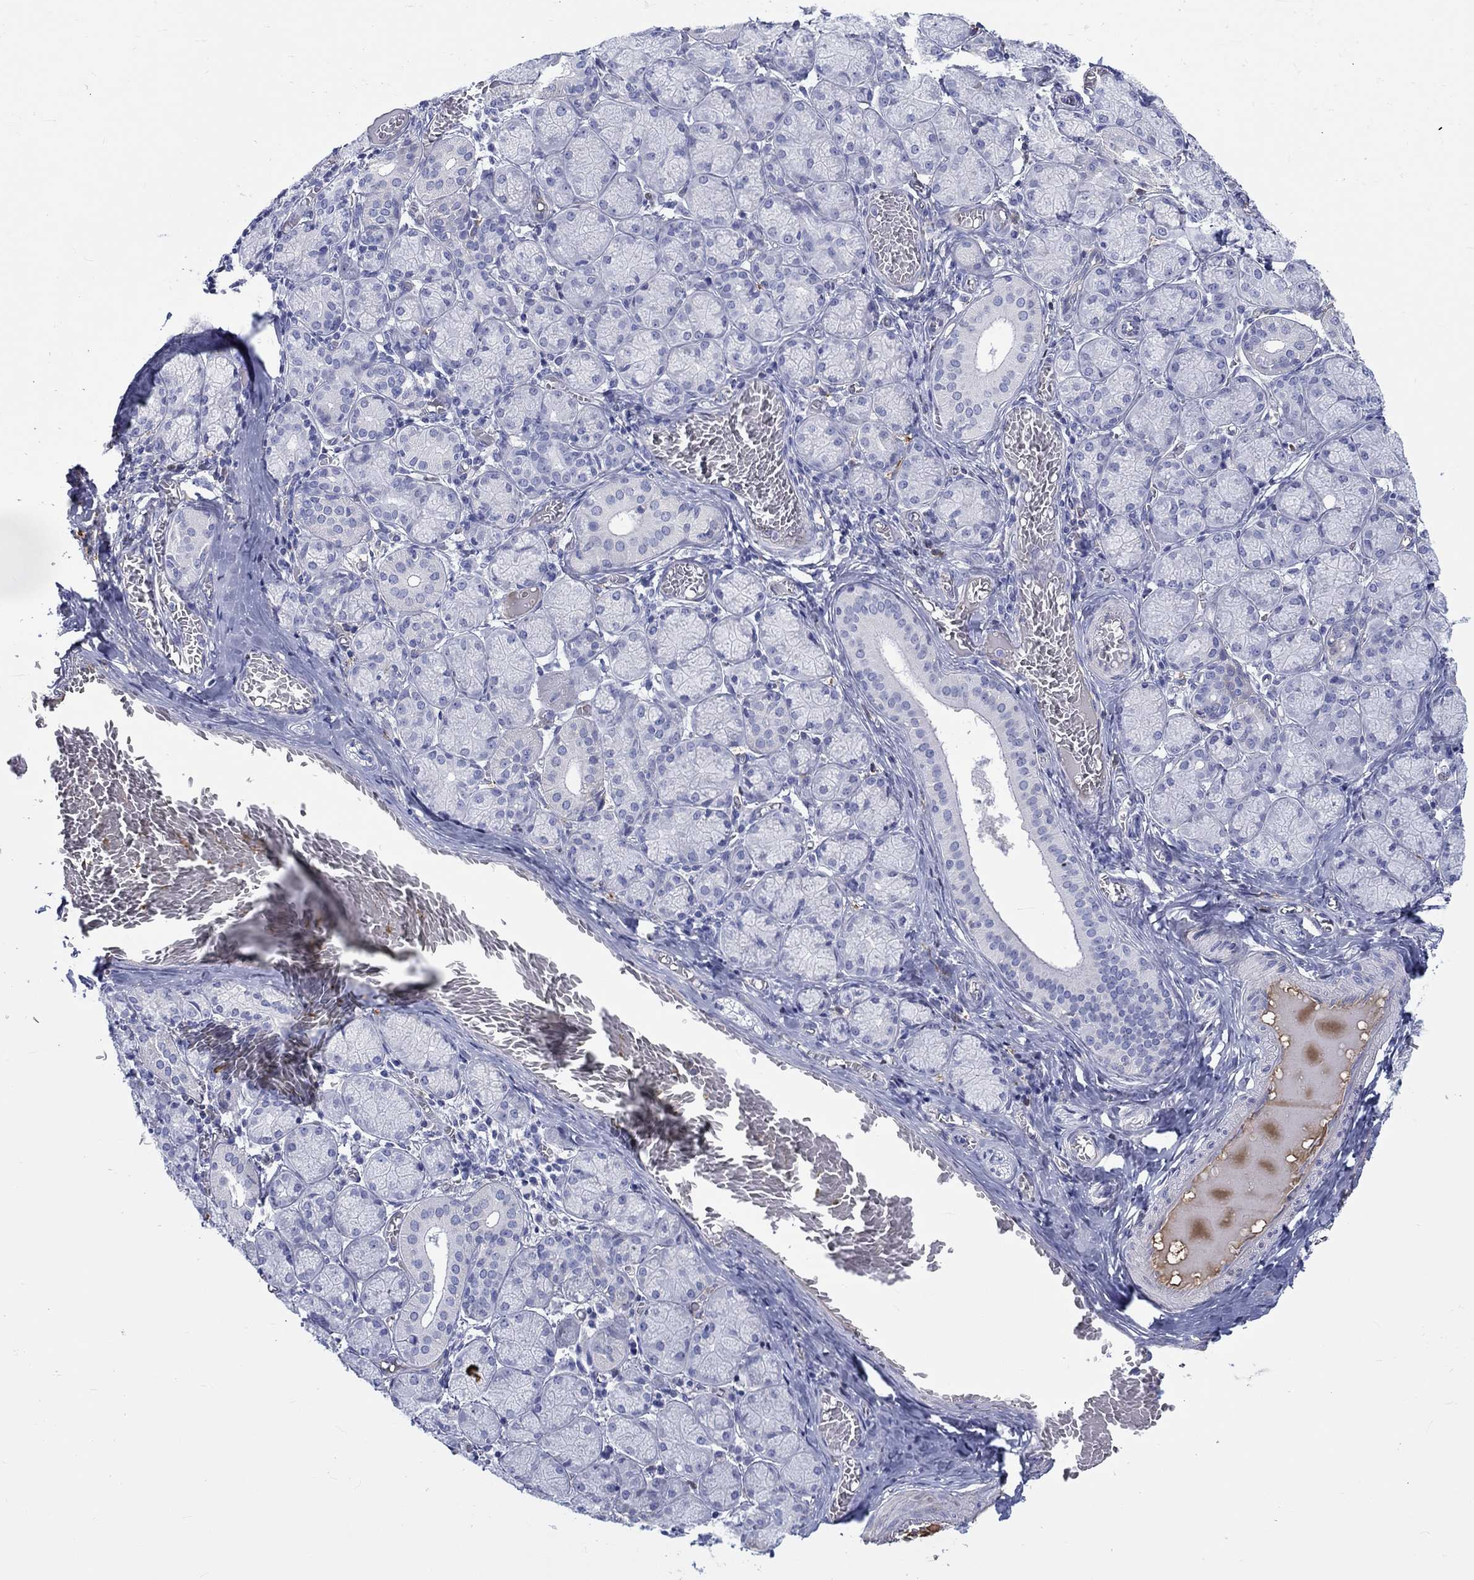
{"staining": {"intensity": "negative", "quantity": "none", "location": "none"}, "tissue": "salivary gland", "cell_type": "Glandular cells", "image_type": "normal", "snomed": [{"axis": "morphology", "description": "Normal tissue, NOS"}, {"axis": "topography", "description": "Salivary gland"}, {"axis": "topography", "description": "Peripheral nerve tissue"}], "caption": "Glandular cells are negative for protein expression in unremarkable human salivary gland. The staining was performed using DAB (3,3'-diaminobenzidine) to visualize the protein expression in brown, while the nuclei were stained in blue with hematoxylin (Magnification: 20x).", "gene": "CDY1B", "patient": {"sex": "female", "age": 24}}